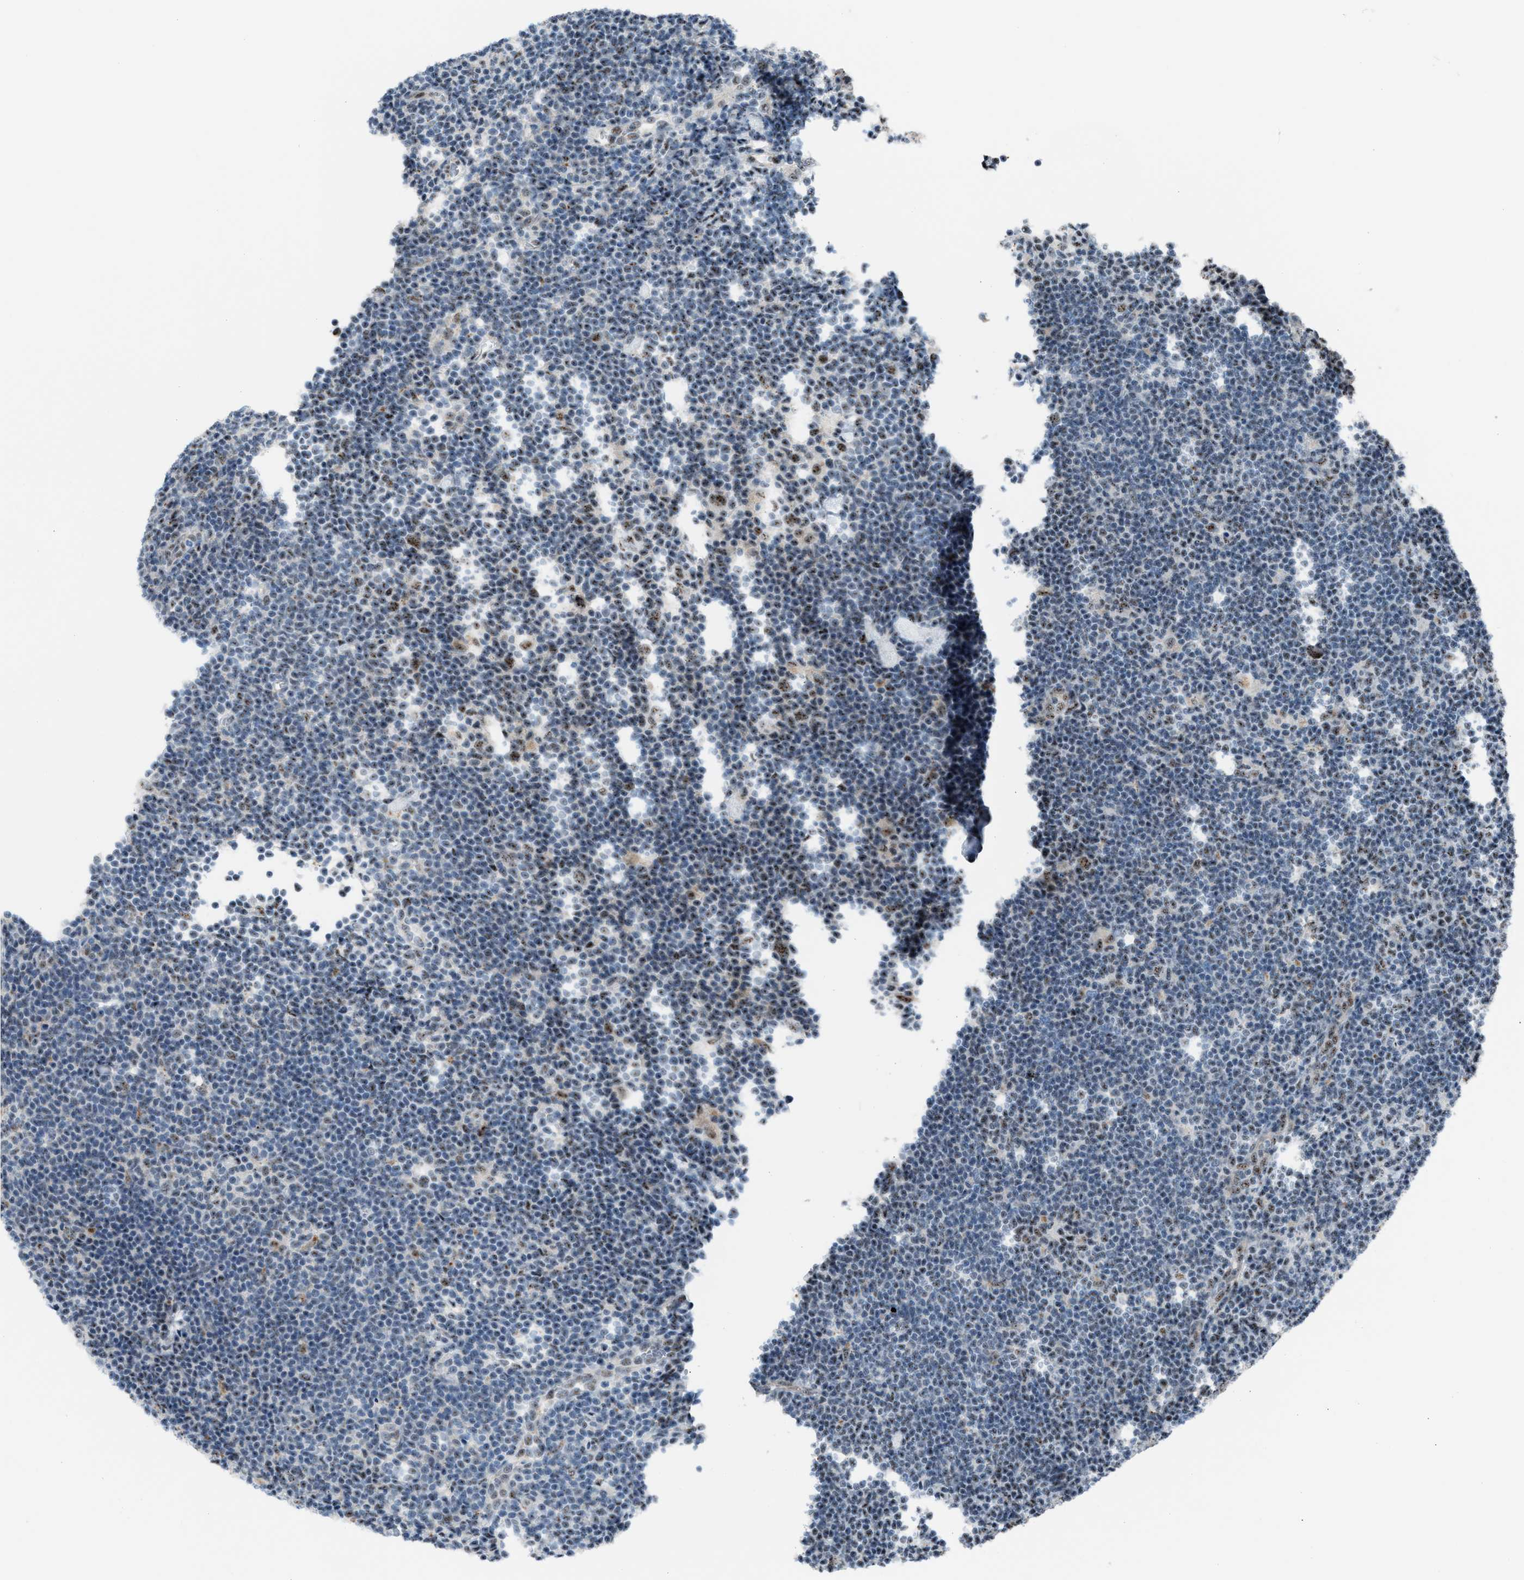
{"staining": {"intensity": "moderate", "quantity": ">75%", "location": "nuclear"}, "tissue": "lymphoma", "cell_type": "Tumor cells", "image_type": "cancer", "snomed": [{"axis": "morphology", "description": "Hodgkin's disease, NOS"}, {"axis": "topography", "description": "Lymph node"}], "caption": "Protein staining of Hodgkin's disease tissue demonstrates moderate nuclear positivity in about >75% of tumor cells.", "gene": "CENPP", "patient": {"sex": "female", "age": 57}}